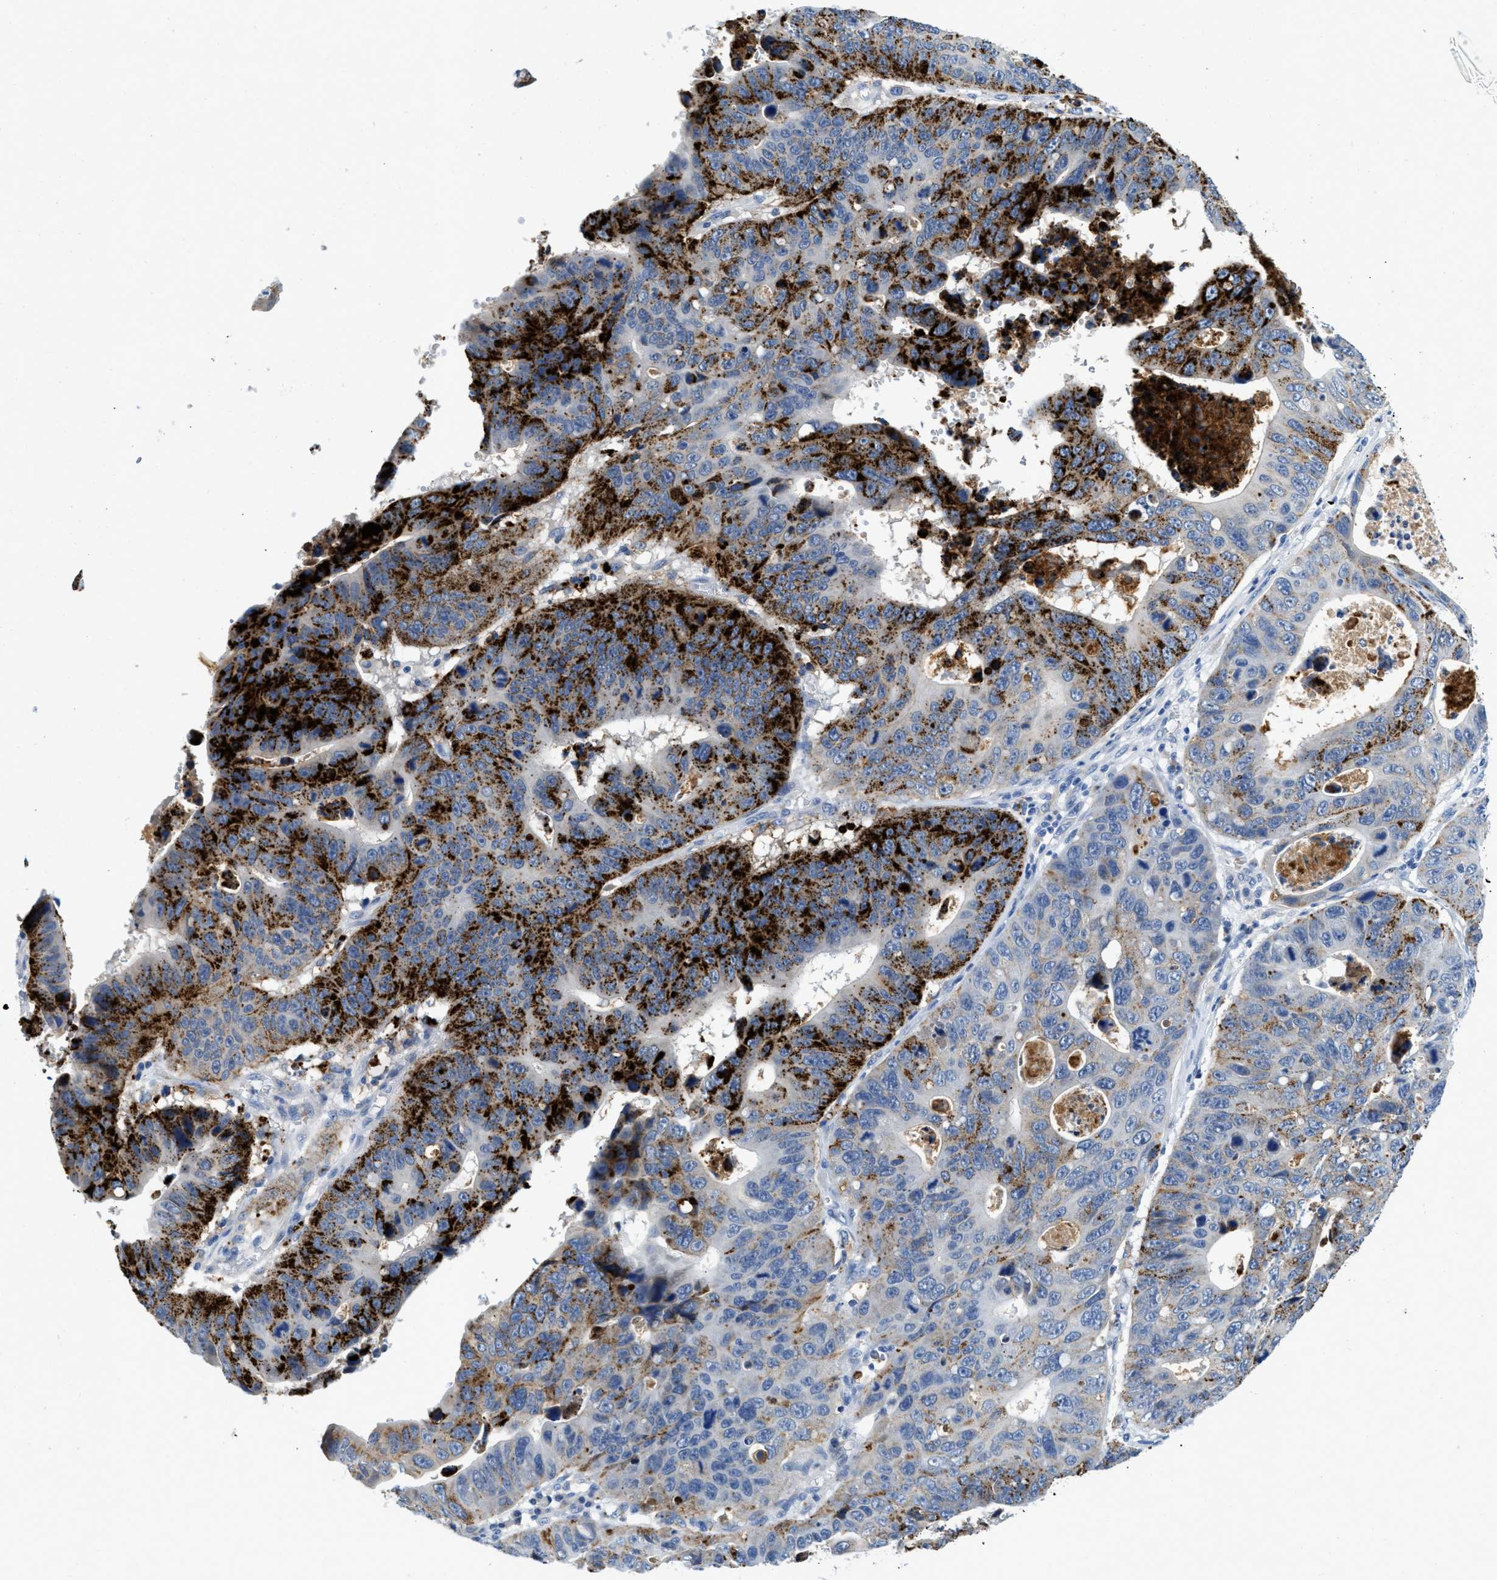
{"staining": {"intensity": "strong", "quantity": "25%-75%", "location": "cytoplasmic/membranous"}, "tissue": "stomach cancer", "cell_type": "Tumor cells", "image_type": "cancer", "snomed": [{"axis": "morphology", "description": "Adenocarcinoma, NOS"}, {"axis": "topography", "description": "Stomach"}], "caption": "Approximately 25%-75% of tumor cells in stomach cancer (adenocarcinoma) demonstrate strong cytoplasmic/membranous protein staining as visualized by brown immunohistochemical staining.", "gene": "TSPAN3", "patient": {"sex": "male", "age": 59}}